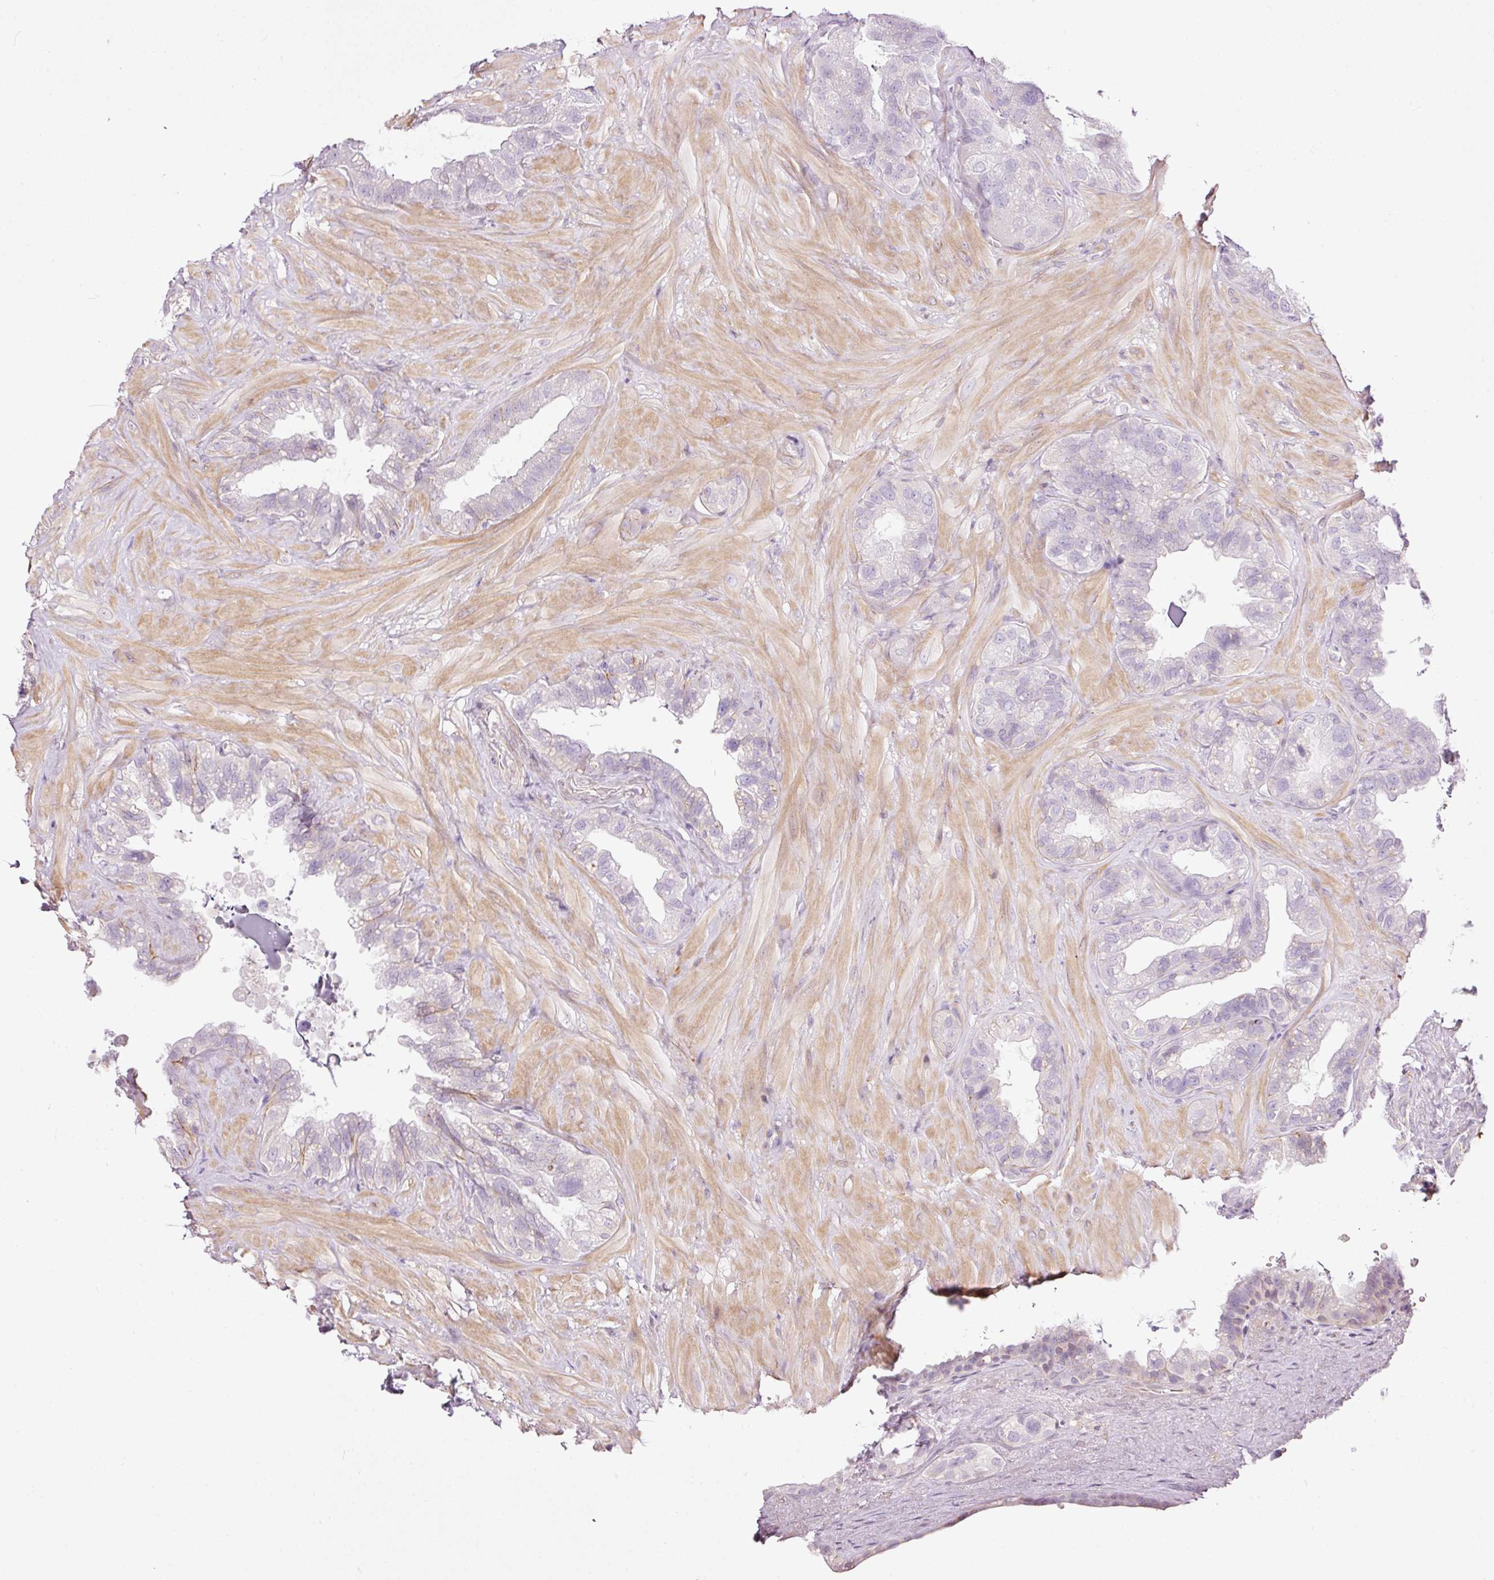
{"staining": {"intensity": "negative", "quantity": "none", "location": "none"}, "tissue": "seminal vesicle", "cell_type": "Glandular cells", "image_type": "normal", "snomed": [{"axis": "morphology", "description": "Normal tissue, NOS"}, {"axis": "topography", "description": "Seminal veicle"}, {"axis": "topography", "description": "Peripheral nerve tissue"}], "caption": "Histopathology image shows no significant protein staining in glandular cells of normal seminal vesicle. (DAB (3,3'-diaminobenzidine) immunohistochemistry (IHC) with hematoxylin counter stain).", "gene": "FCRL4", "patient": {"sex": "male", "age": 76}}